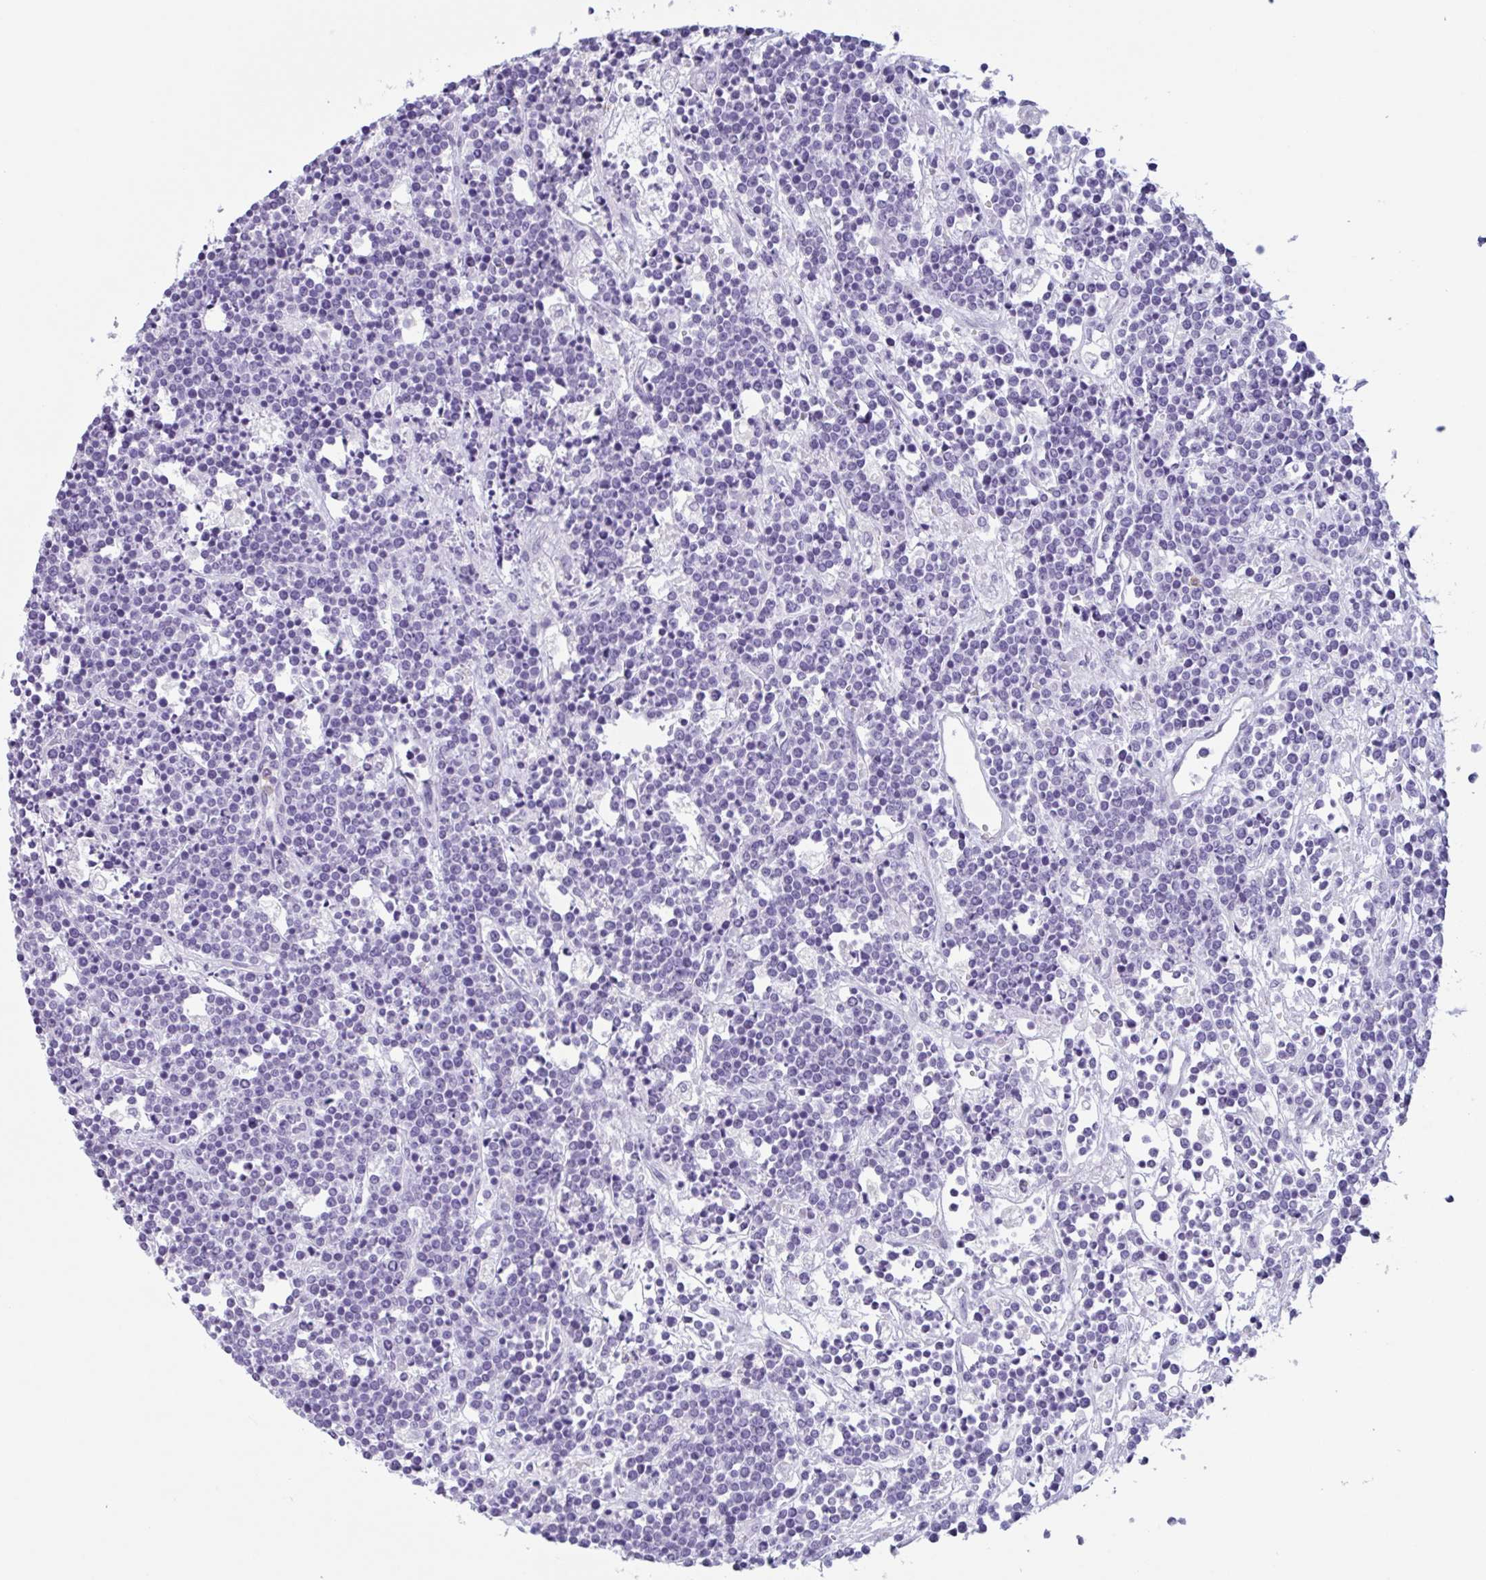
{"staining": {"intensity": "negative", "quantity": "none", "location": "none"}, "tissue": "lymphoma", "cell_type": "Tumor cells", "image_type": "cancer", "snomed": [{"axis": "morphology", "description": "Malignant lymphoma, non-Hodgkin's type, High grade"}, {"axis": "topography", "description": "Ovary"}], "caption": "This is an immunohistochemistry photomicrograph of human lymphoma. There is no staining in tumor cells.", "gene": "DTWD2", "patient": {"sex": "female", "age": 56}}